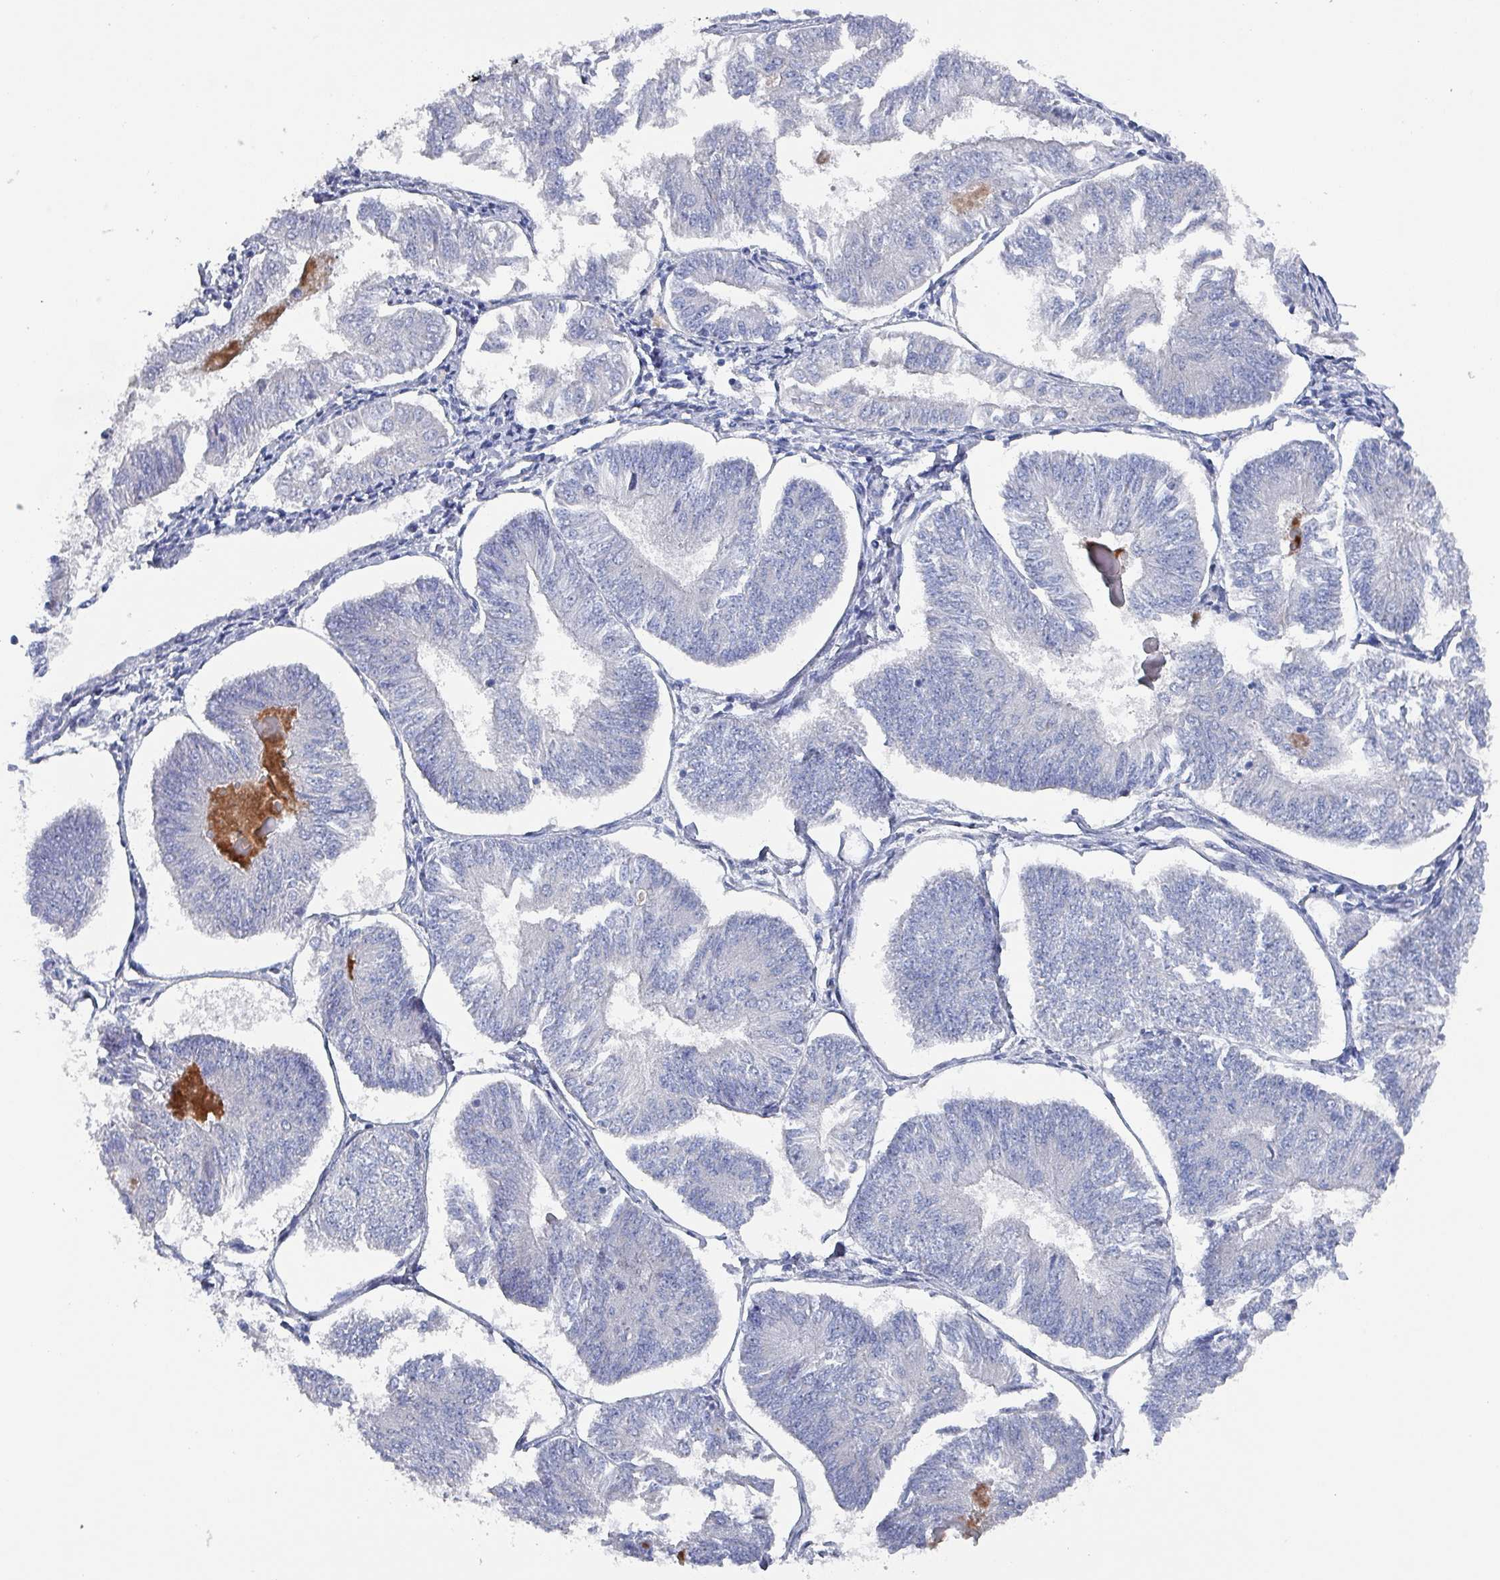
{"staining": {"intensity": "negative", "quantity": "none", "location": "none"}, "tissue": "endometrial cancer", "cell_type": "Tumor cells", "image_type": "cancer", "snomed": [{"axis": "morphology", "description": "Adenocarcinoma, NOS"}, {"axis": "topography", "description": "Endometrium"}], "caption": "IHC histopathology image of neoplastic tissue: human endometrial cancer stained with DAB (3,3'-diaminobenzidine) reveals no significant protein expression in tumor cells. (DAB (3,3'-diaminobenzidine) immunohistochemistry, high magnification).", "gene": "DRD5", "patient": {"sex": "female", "age": 58}}